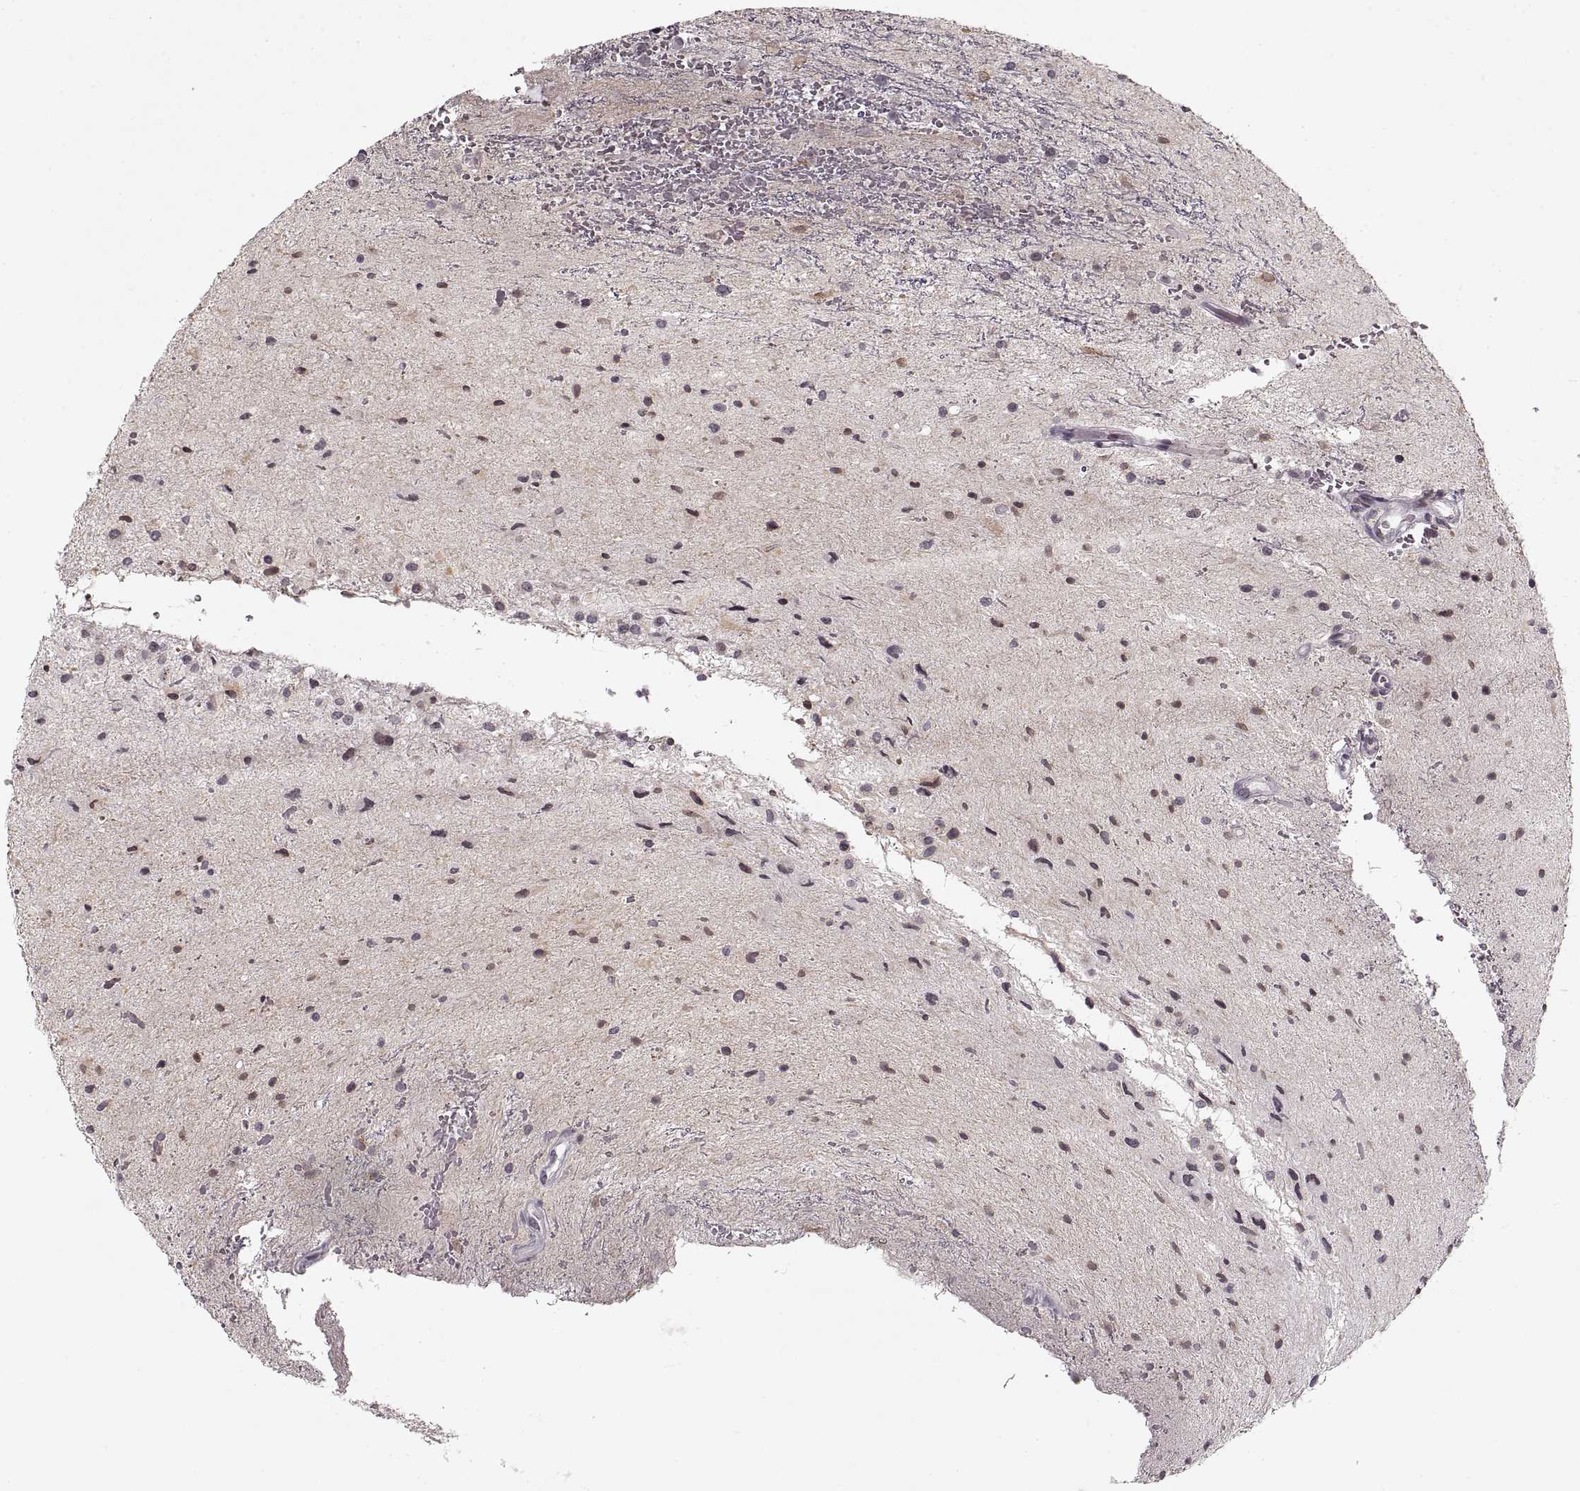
{"staining": {"intensity": "negative", "quantity": "none", "location": "none"}, "tissue": "glioma", "cell_type": "Tumor cells", "image_type": "cancer", "snomed": [{"axis": "morphology", "description": "Glioma, malignant, Low grade"}, {"axis": "topography", "description": "Cerebellum"}], "caption": "There is no significant staining in tumor cells of malignant glioma (low-grade). Brightfield microscopy of IHC stained with DAB (brown) and hematoxylin (blue), captured at high magnification.", "gene": "ASIC3", "patient": {"sex": "female", "age": 14}}